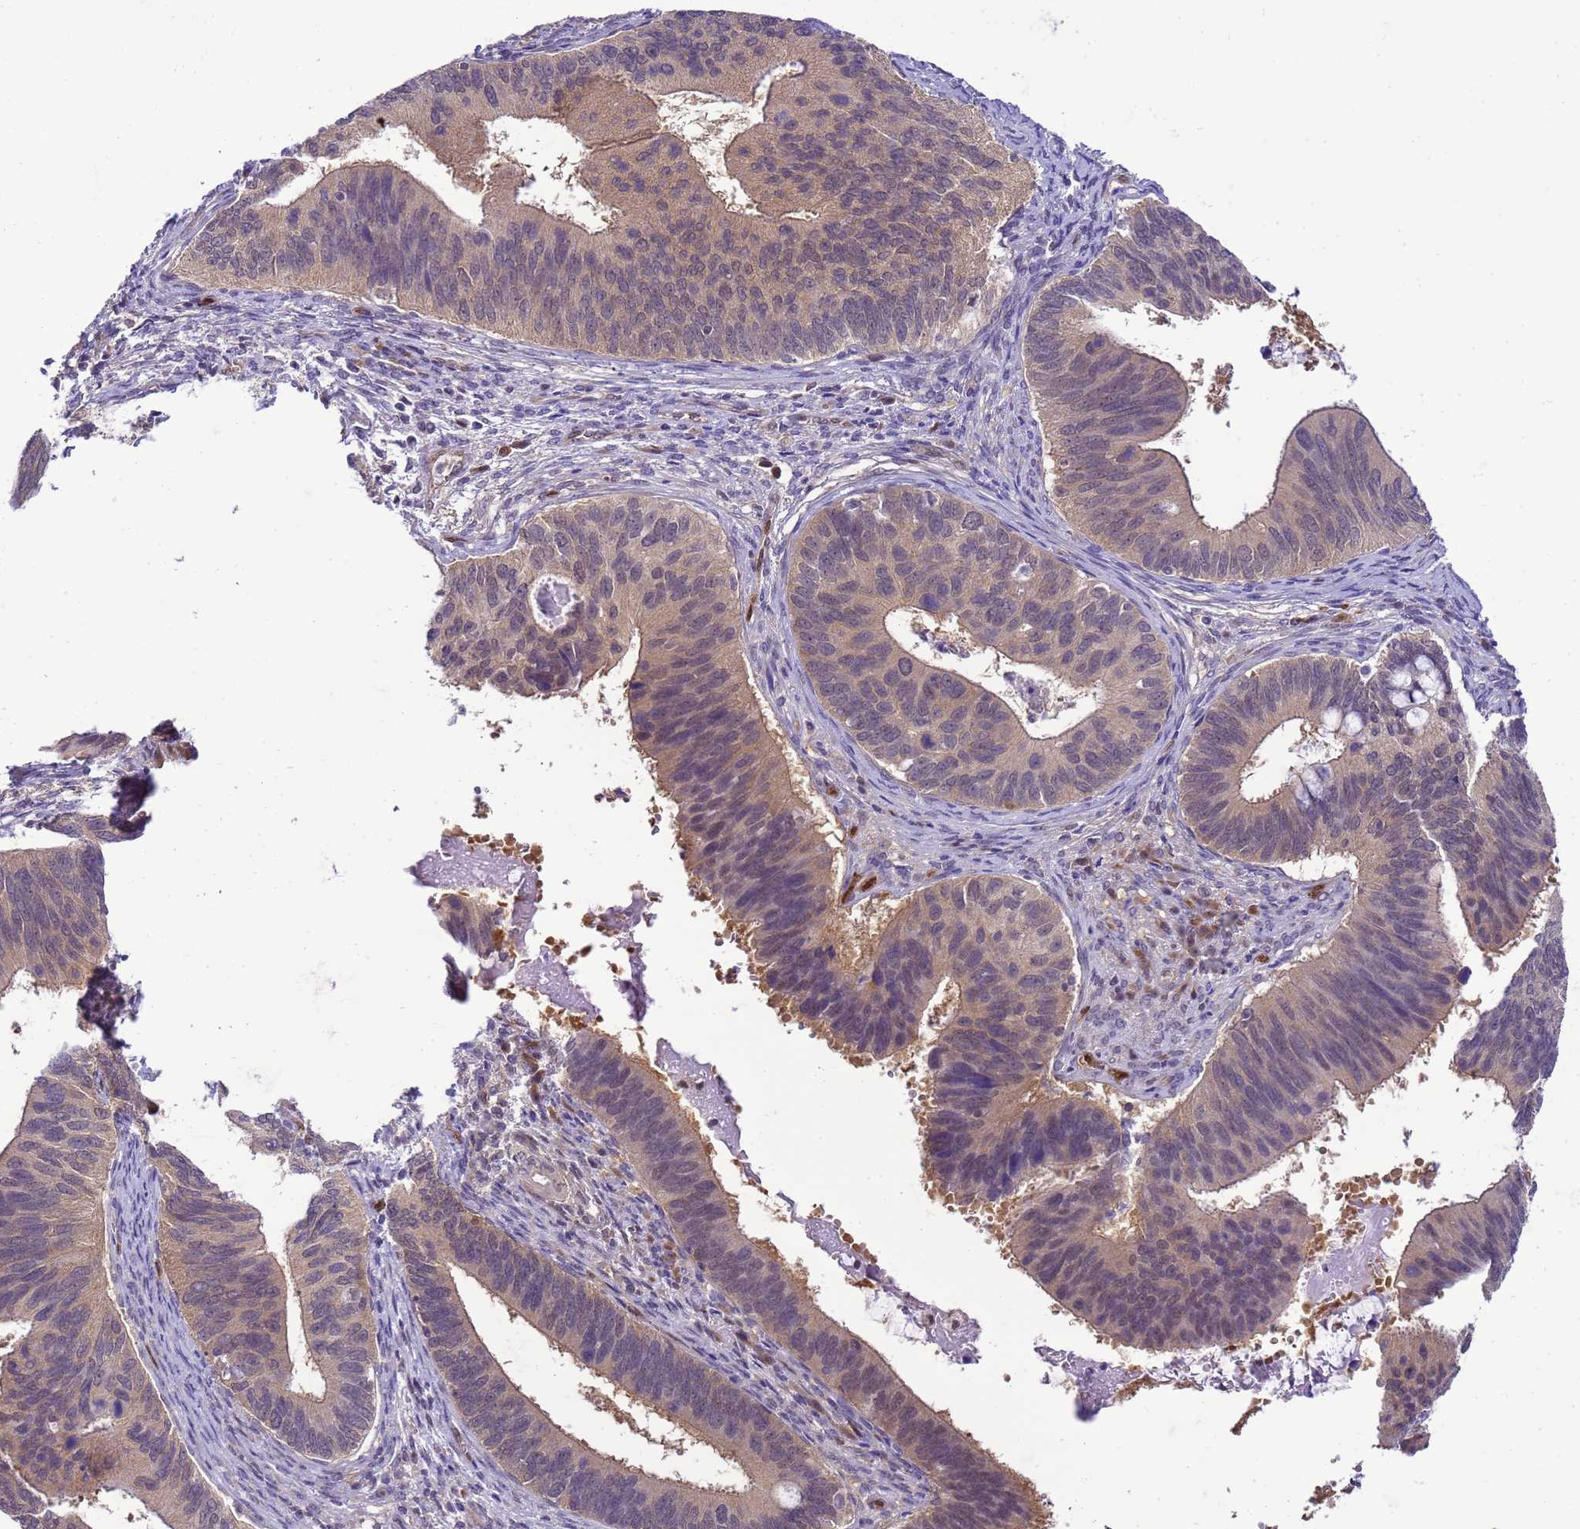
{"staining": {"intensity": "weak", "quantity": ">75%", "location": "cytoplasmic/membranous"}, "tissue": "cervical cancer", "cell_type": "Tumor cells", "image_type": "cancer", "snomed": [{"axis": "morphology", "description": "Adenocarcinoma, NOS"}, {"axis": "topography", "description": "Cervix"}], "caption": "This histopathology image displays immunohistochemistry (IHC) staining of human cervical cancer, with low weak cytoplasmic/membranous expression in about >75% of tumor cells.", "gene": "DDI2", "patient": {"sex": "female", "age": 42}}